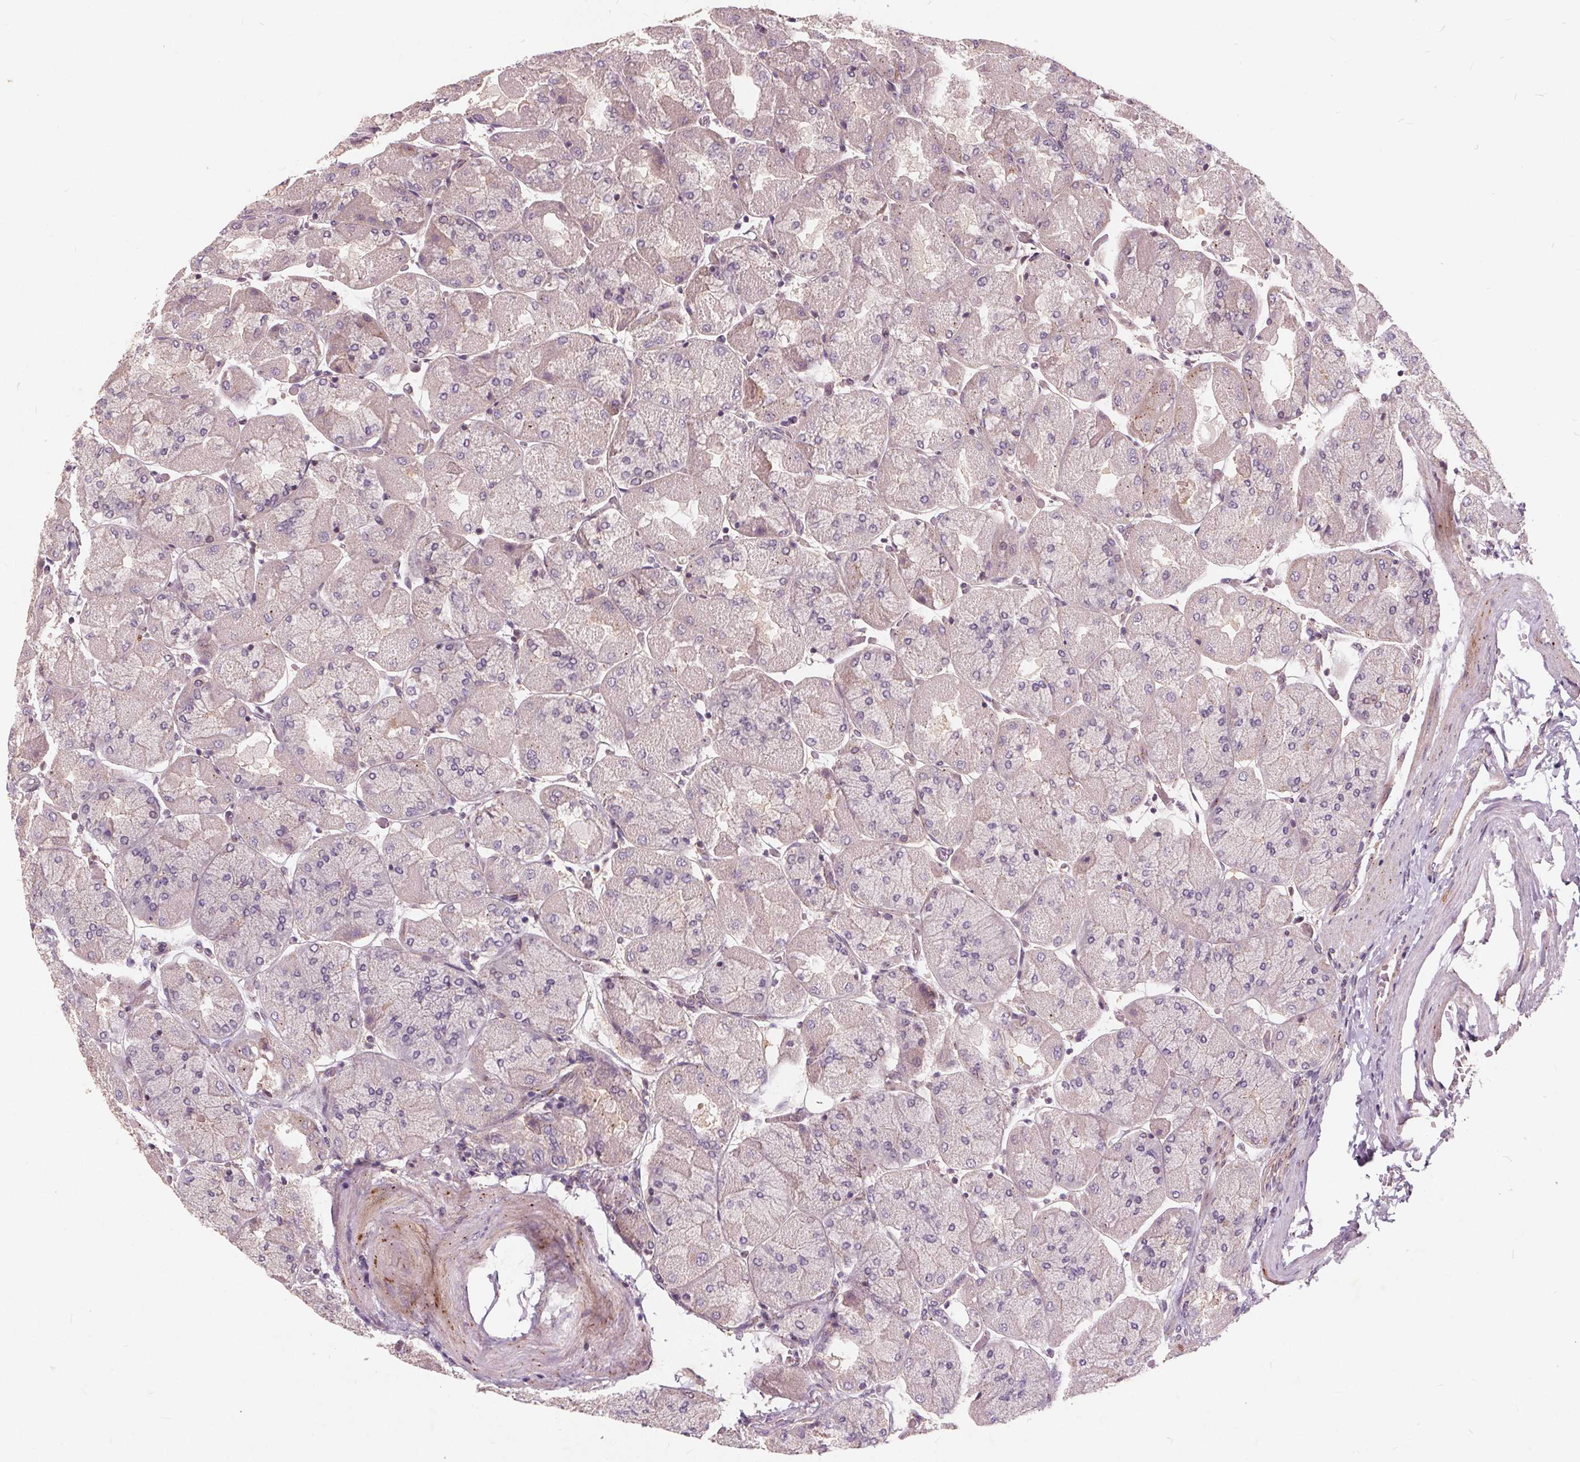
{"staining": {"intensity": "weak", "quantity": "25%-75%", "location": "cytoplasmic/membranous"}, "tissue": "stomach", "cell_type": "Glandular cells", "image_type": "normal", "snomed": [{"axis": "morphology", "description": "Normal tissue, NOS"}, {"axis": "topography", "description": "Stomach"}], "caption": "Human stomach stained with a brown dye displays weak cytoplasmic/membranous positive positivity in about 25%-75% of glandular cells.", "gene": "CSNK1G2", "patient": {"sex": "female", "age": 61}}